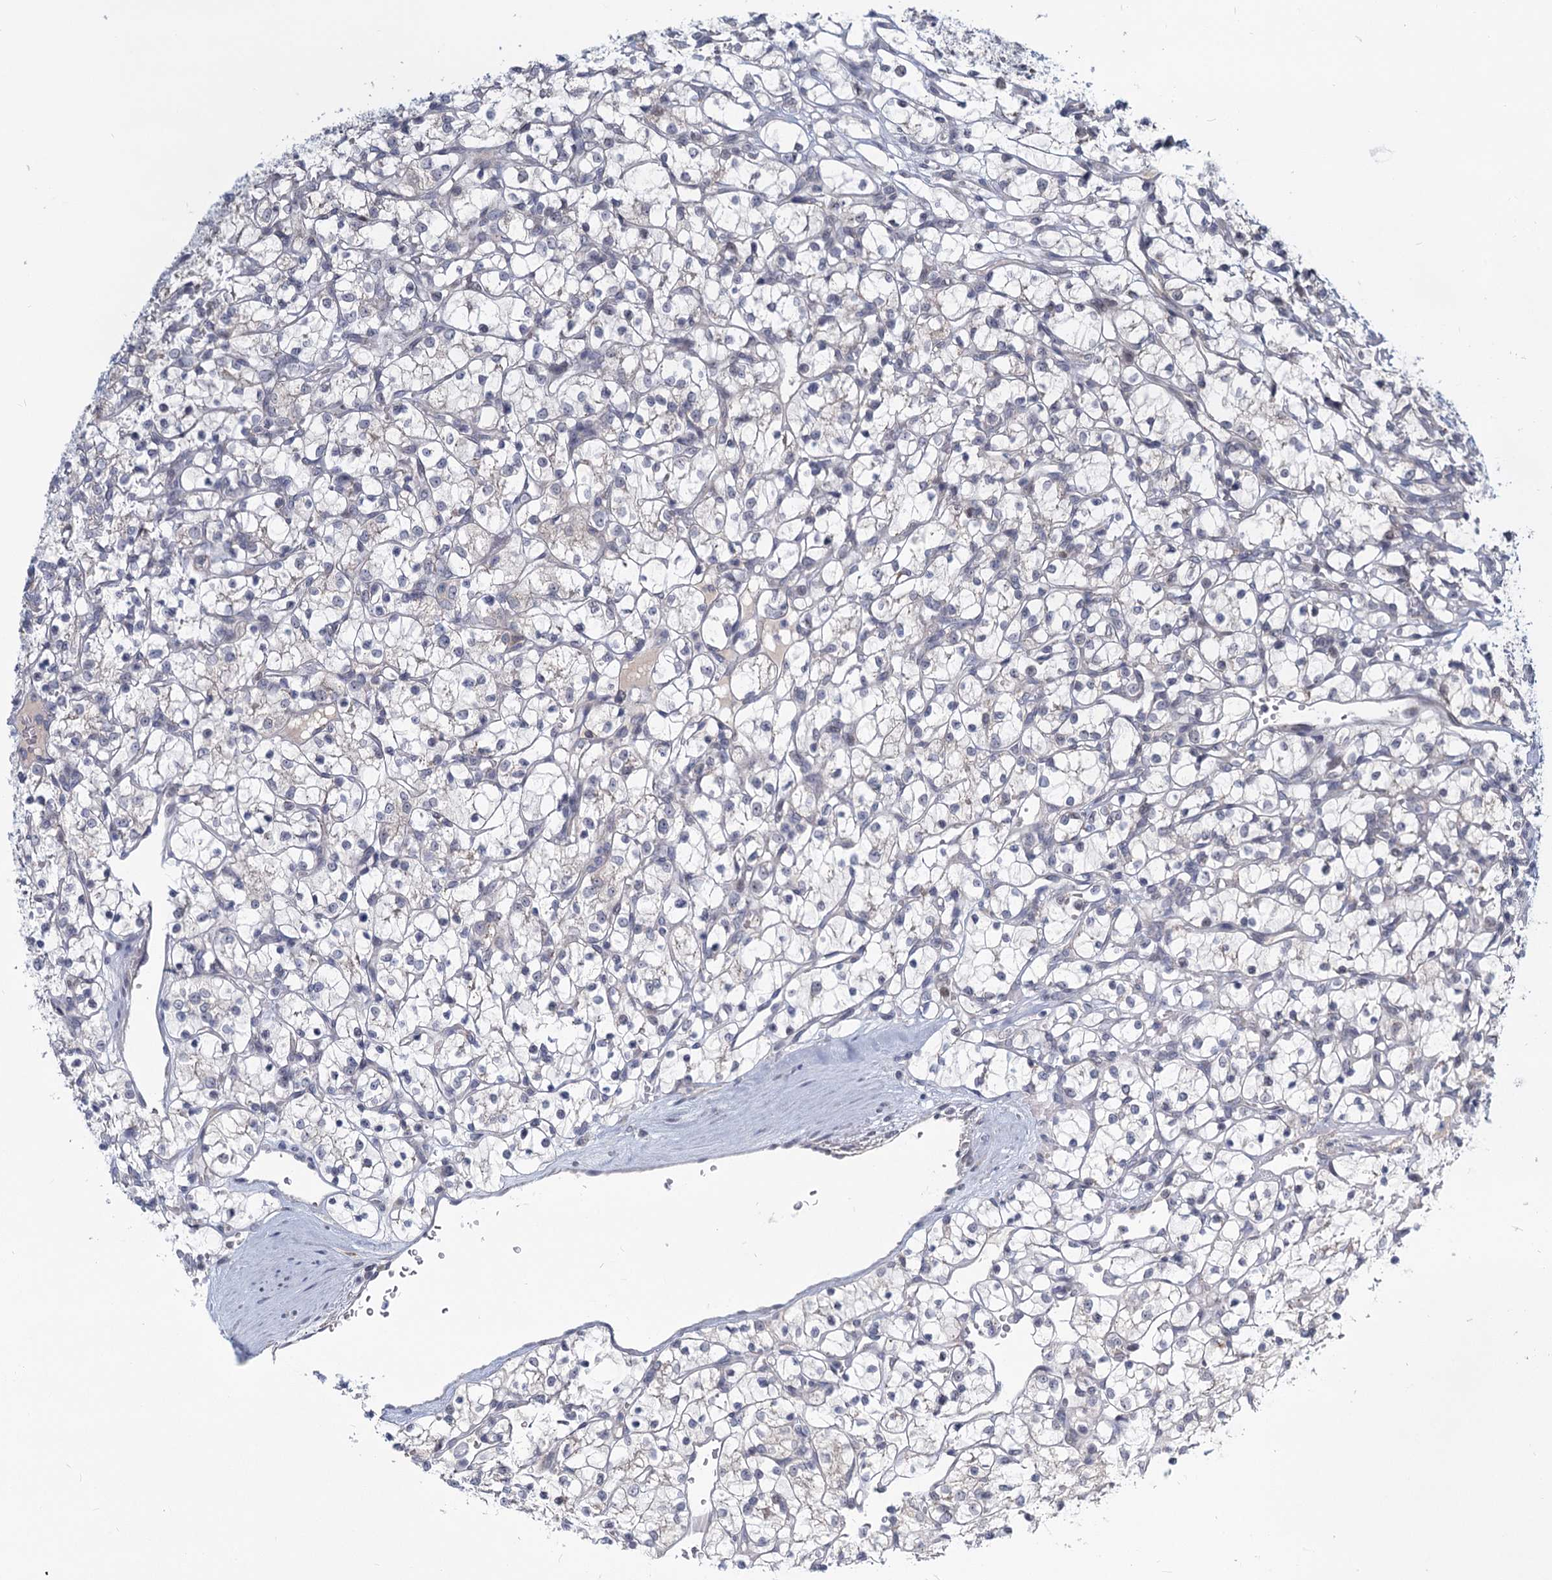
{"staining": {"intensity": "negative", "quantity": "none", "location": "none"}, "tissue": "renal cancer", "cell_type": "Tumor cells", "image_type": "cancer", "snomed": [{"axis": "morphology", "description": "Adenocarcinoma, NOS"}, {"axis": "topography", "description": "Kidney"}], "caption": "Renal cancer (adenocarcinoma) stained for a protein using IHC reveals no expression tumor cells.", "gene": "STAP1", "patient": {"sex": "female", "age": 69}}